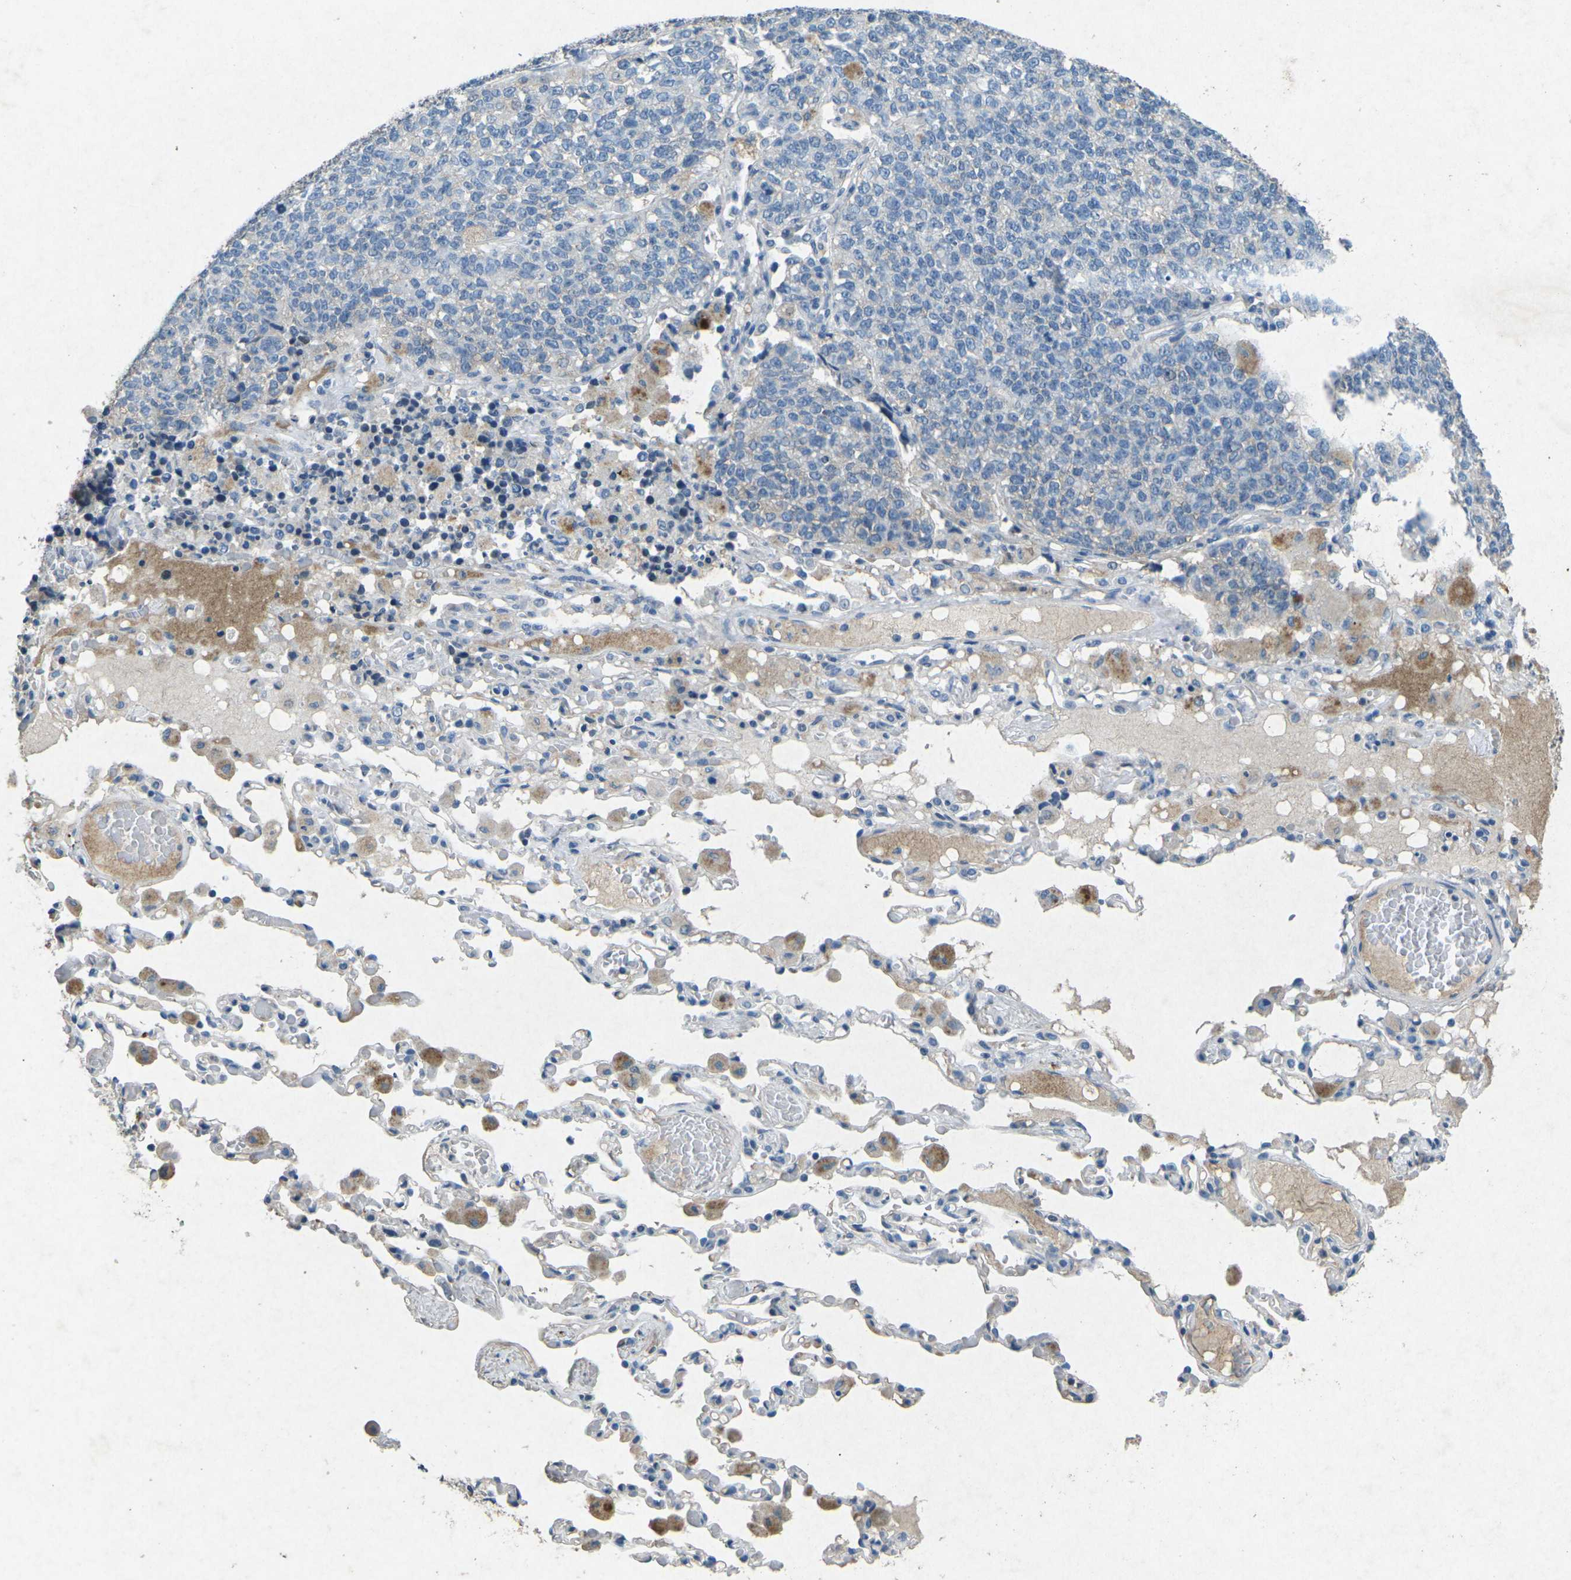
{"staining": {"intensity": "negative", "quantity": "none", "location": "none"}, "tissue": "lung cancer", "cell_type": "Tumor cells", "image_type": "cancer", "snomed": [{"axis": "morphology", "description": "Adenocarcinoma, NOS"}, {"axis": "topography", "description": "Lung"}], "caption": "Protein analysis of adenocarcinoma (lung) reveals no significant staining in tumor cells.", "gene": "A1BG", "patient": {"sex": "male", "age": 49}}